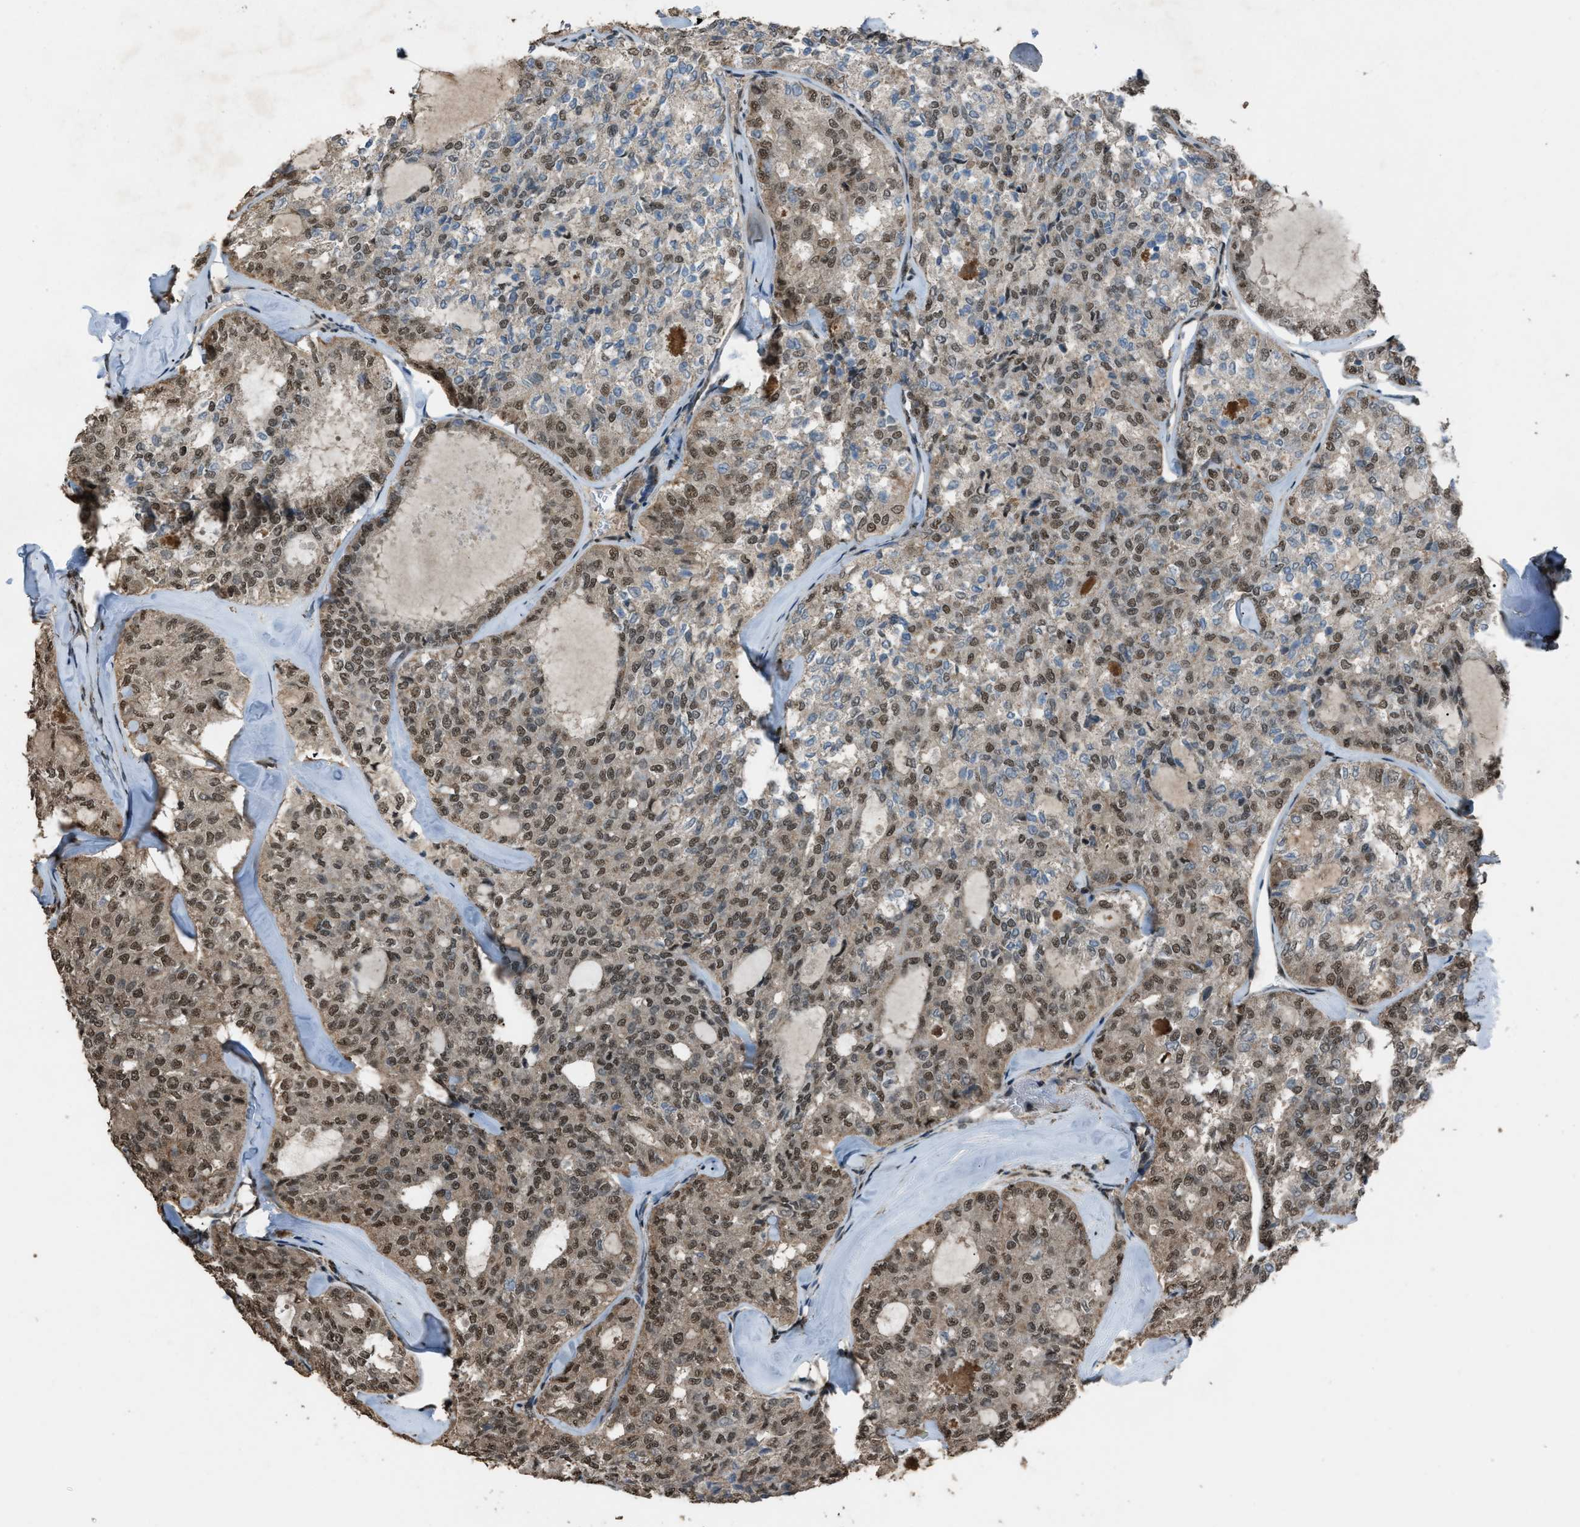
{"staining": {"intensity": "moderate", "quantity": ">75%", "location": "cytoplasmic/membranous,nuclear"}, "tissue": "thyroid cancer", "cell_type": "Tumor cells", "image_type": "cancer", "snomed": [{"axis": "morphology", "description": "Follicular adenoma carcinoma, NOS"}, {"axis": "topography", "description": "Thyroid gland"}], "caption": "Brown immunohistochemical staining in thyroid cancer (follicular adenoma carcinoma) displays moderate cytoplasmic/membranous and nuclear positivity in approximately >75% of tumor cells.", "gene": "SERTAD2", "patient": {"sex": "male", "age": 75}}